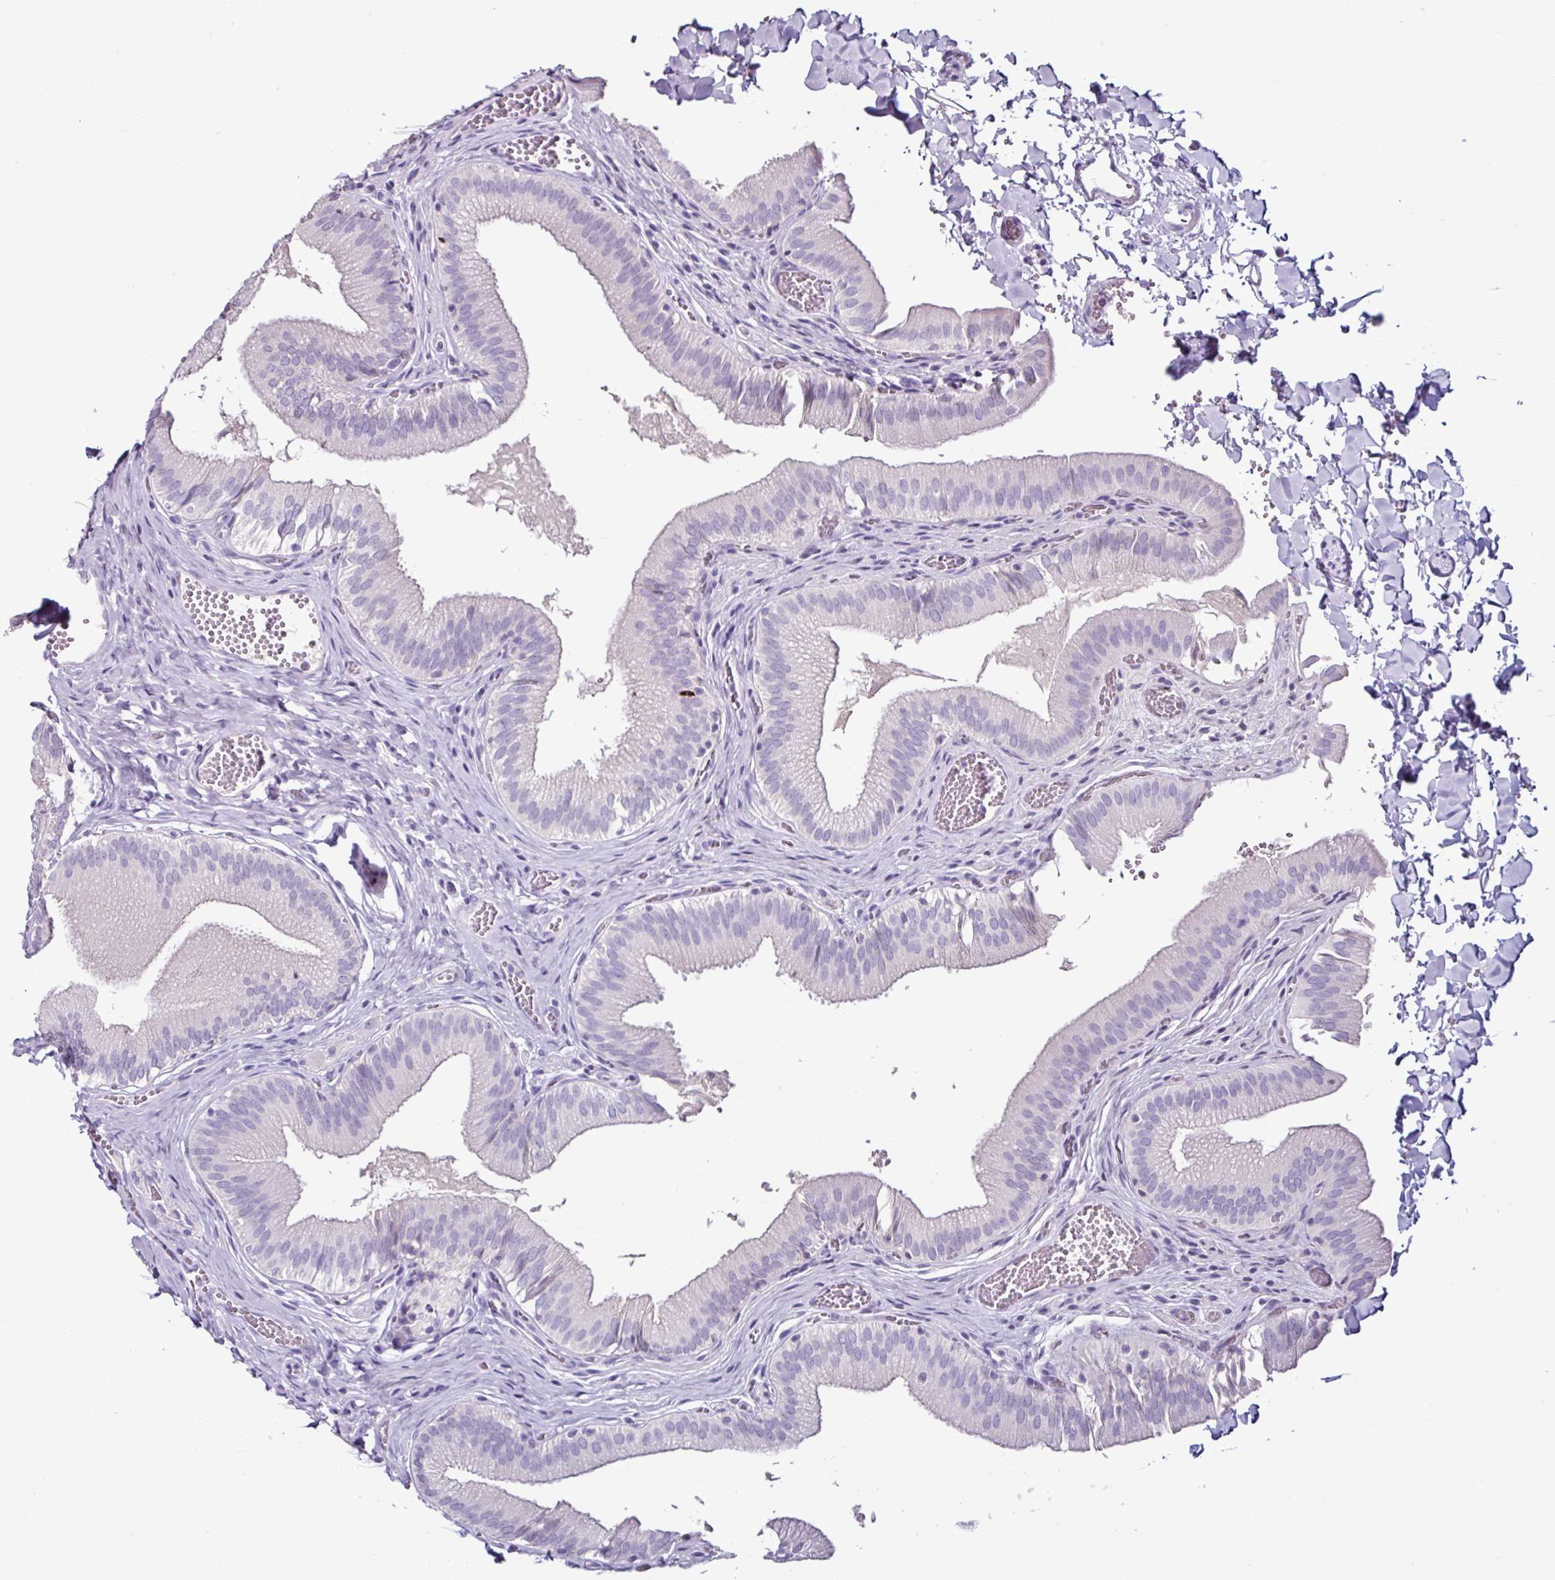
{"staining": {"intensity": "negative", "quantity": "none", "location": "none"}, "tissue": "gallbladder", "cell_type": "Glandular cells", "image_type": "normal", "snomed": [{"axis": "morphology", "description": "Normal tissue, NOS"}, {"axis": "topography", "description": "Gallbladder"}, {"axis": "topography", "description": "Peripheral nerve tissue"}], "caption": "Immunohistochemistry (IHC) micrograph of benign gallbladder stained for a protein (brown), which exhibits no positivity in glandular cells.", "gene": "GLP2R", "patient": {"sex": "male", "age": 17}}